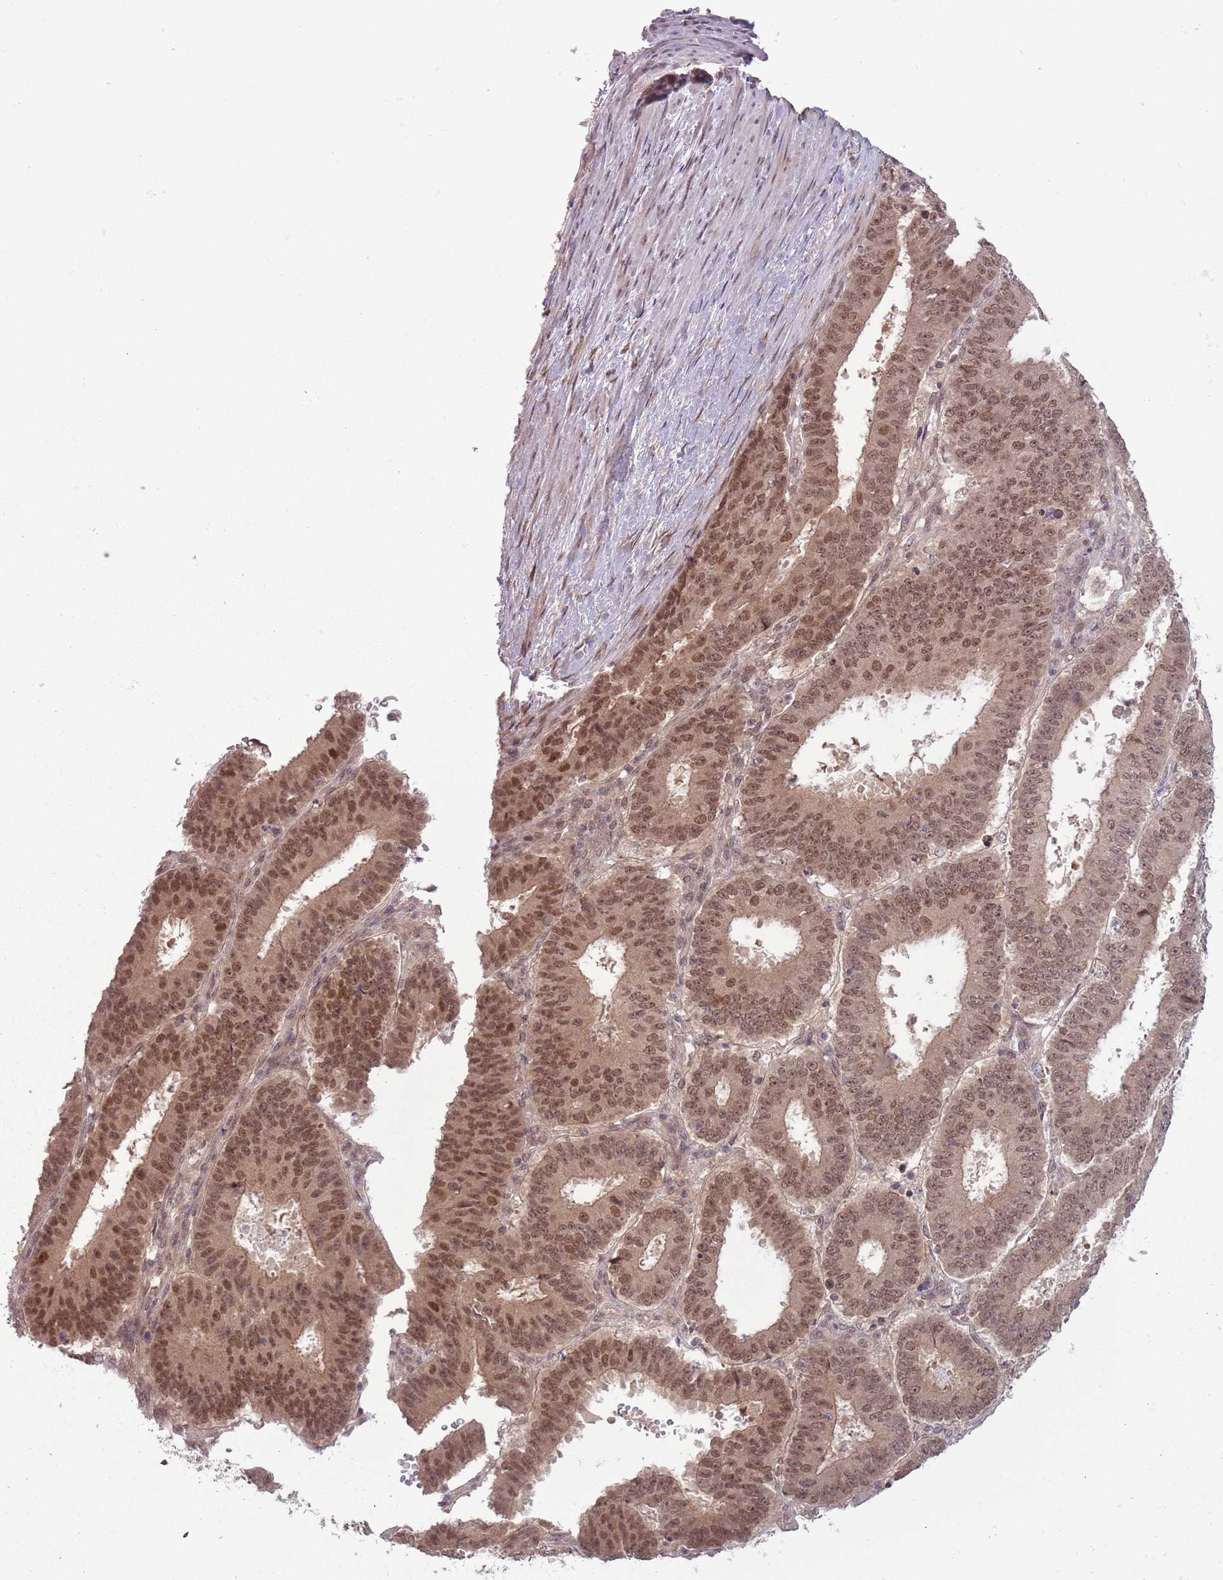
{"staining": {"intensity": "moderate", "quantity": ">75%", "location": "nuclear"}, "tissue": "ovarian cancer", "cell_type": "Tumor cells", "image_type": "cancer", "snomed": [{"axis": "morphology", "description": "Carcinoma, endometroid"}, {"axis": "topography", "description": "Appendix"}, {"axis": "topography", "description": "Ovary"}], "caption": "DAB (3,3'-diaminobenzidine) immunohistochemical staining of ovarian cancer (endometroid carcinoma) demonstrates moderate nuclear protein positivity in about >75% of tumor cells. The protein is stained brown, and the nuclei are stained in blue (DAB (3,3'-diaminobenzidine) IHC with brightfield microscopy, high magnification).", "gene": "ADAMTS3", "patient": {"sex": "female", "age": 42}}